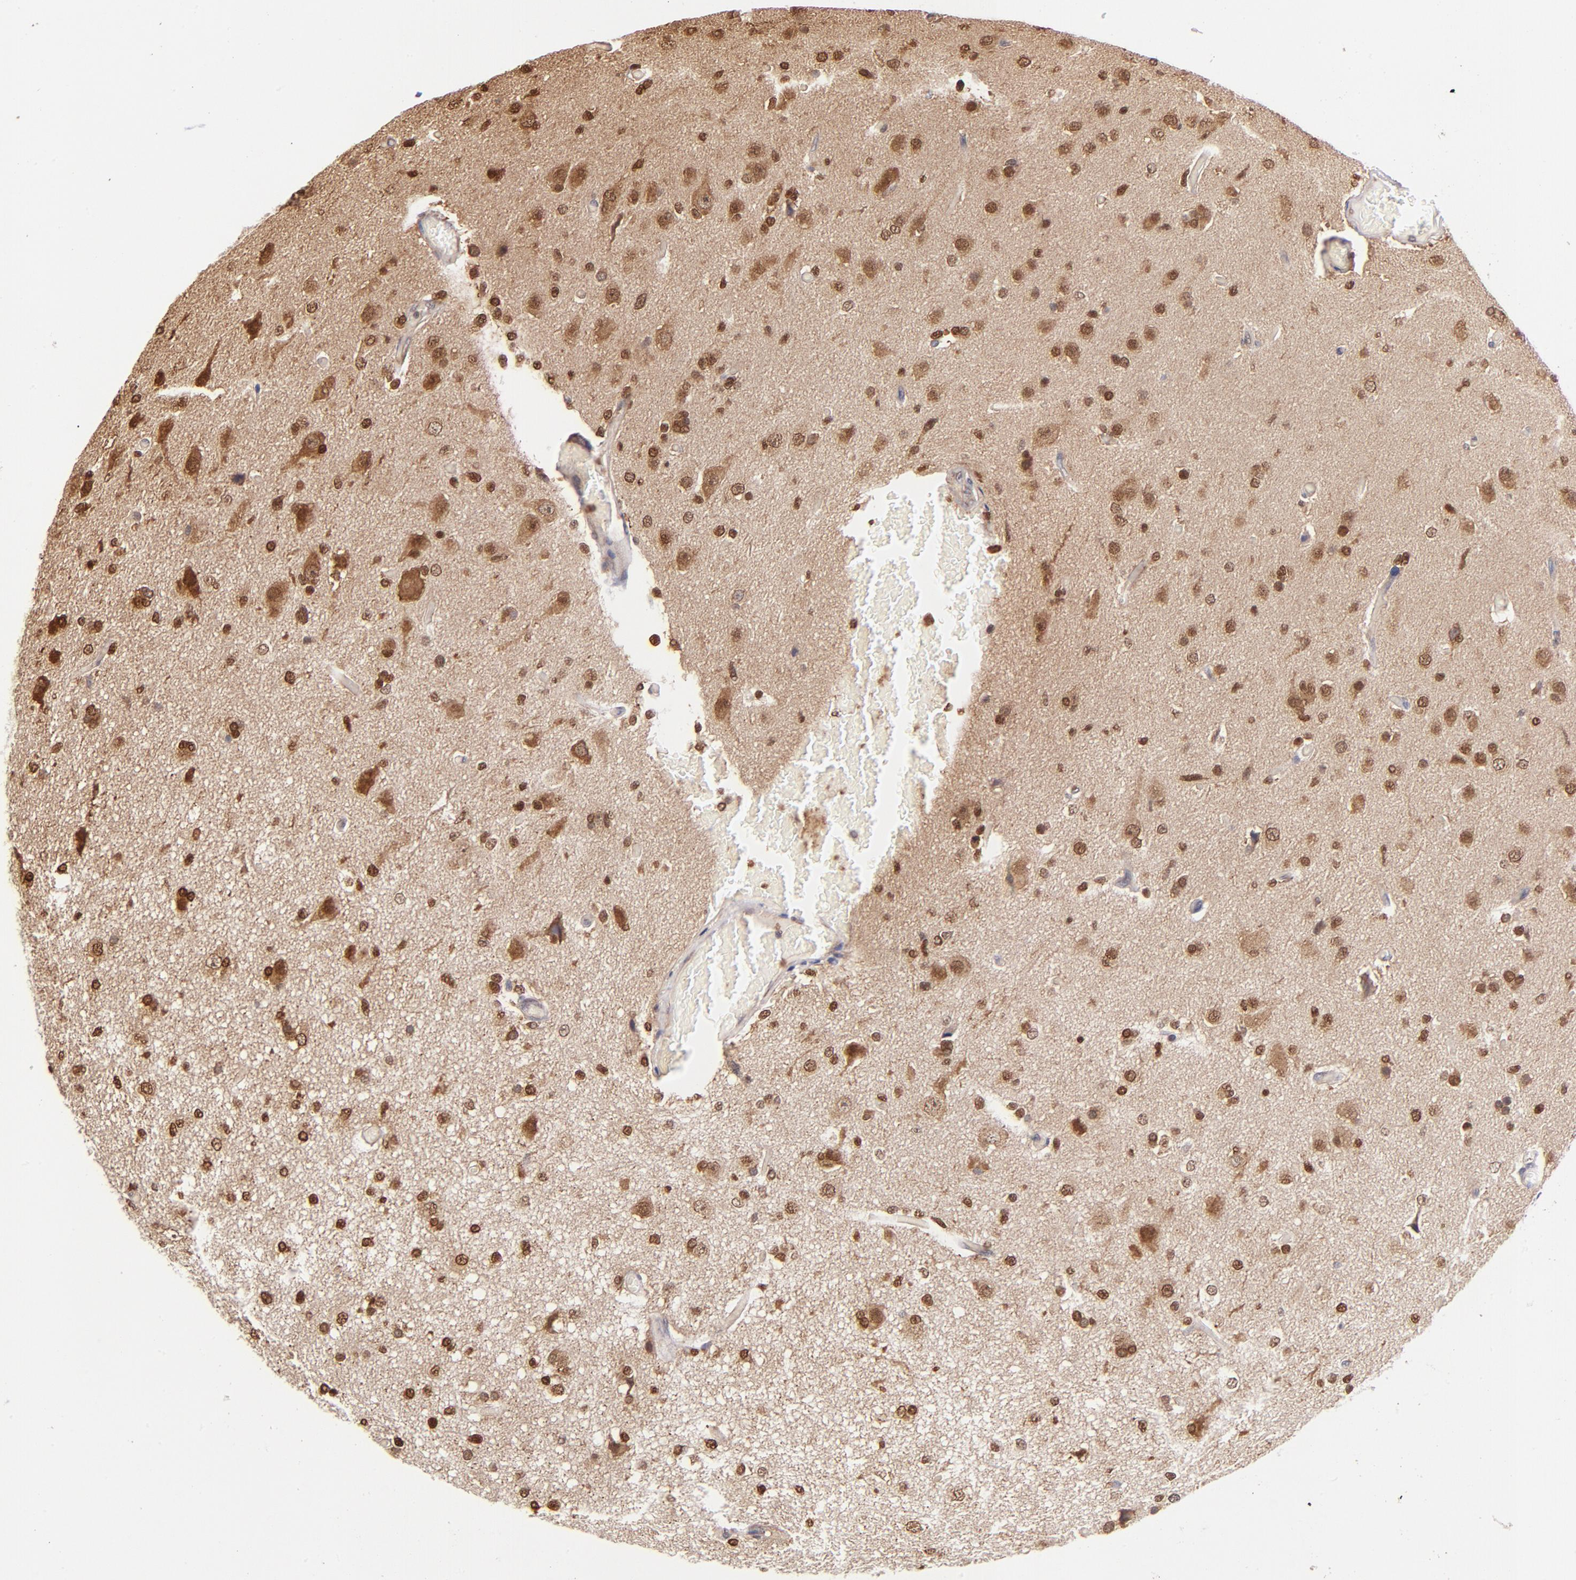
{"staining": {"intensity": "moderate", "quantity": ">75%", "location": "cytoplasmic/membranous,nuclear"}, "tissue": "glioma", "cell_type": "Tumor cells", "image_type": "cancer", "snomed": [{"axis": "morphology", "description": "Glioma, malignant, High grade"}, {"axis": "topography", "description": "Brain"}], "caption": "Protein expression analysis of high-grade glioma (malignant) demonstrates moderate cytoplasmic/membranous and nuclear staining in approximately >75% of tumor cells. (DAB (3,3'-diaminobenzidine) IHC with brightfield microscopy, high magnification).", "gene": "YWHAB", "patient": {"sex": "male", "age": 33}}